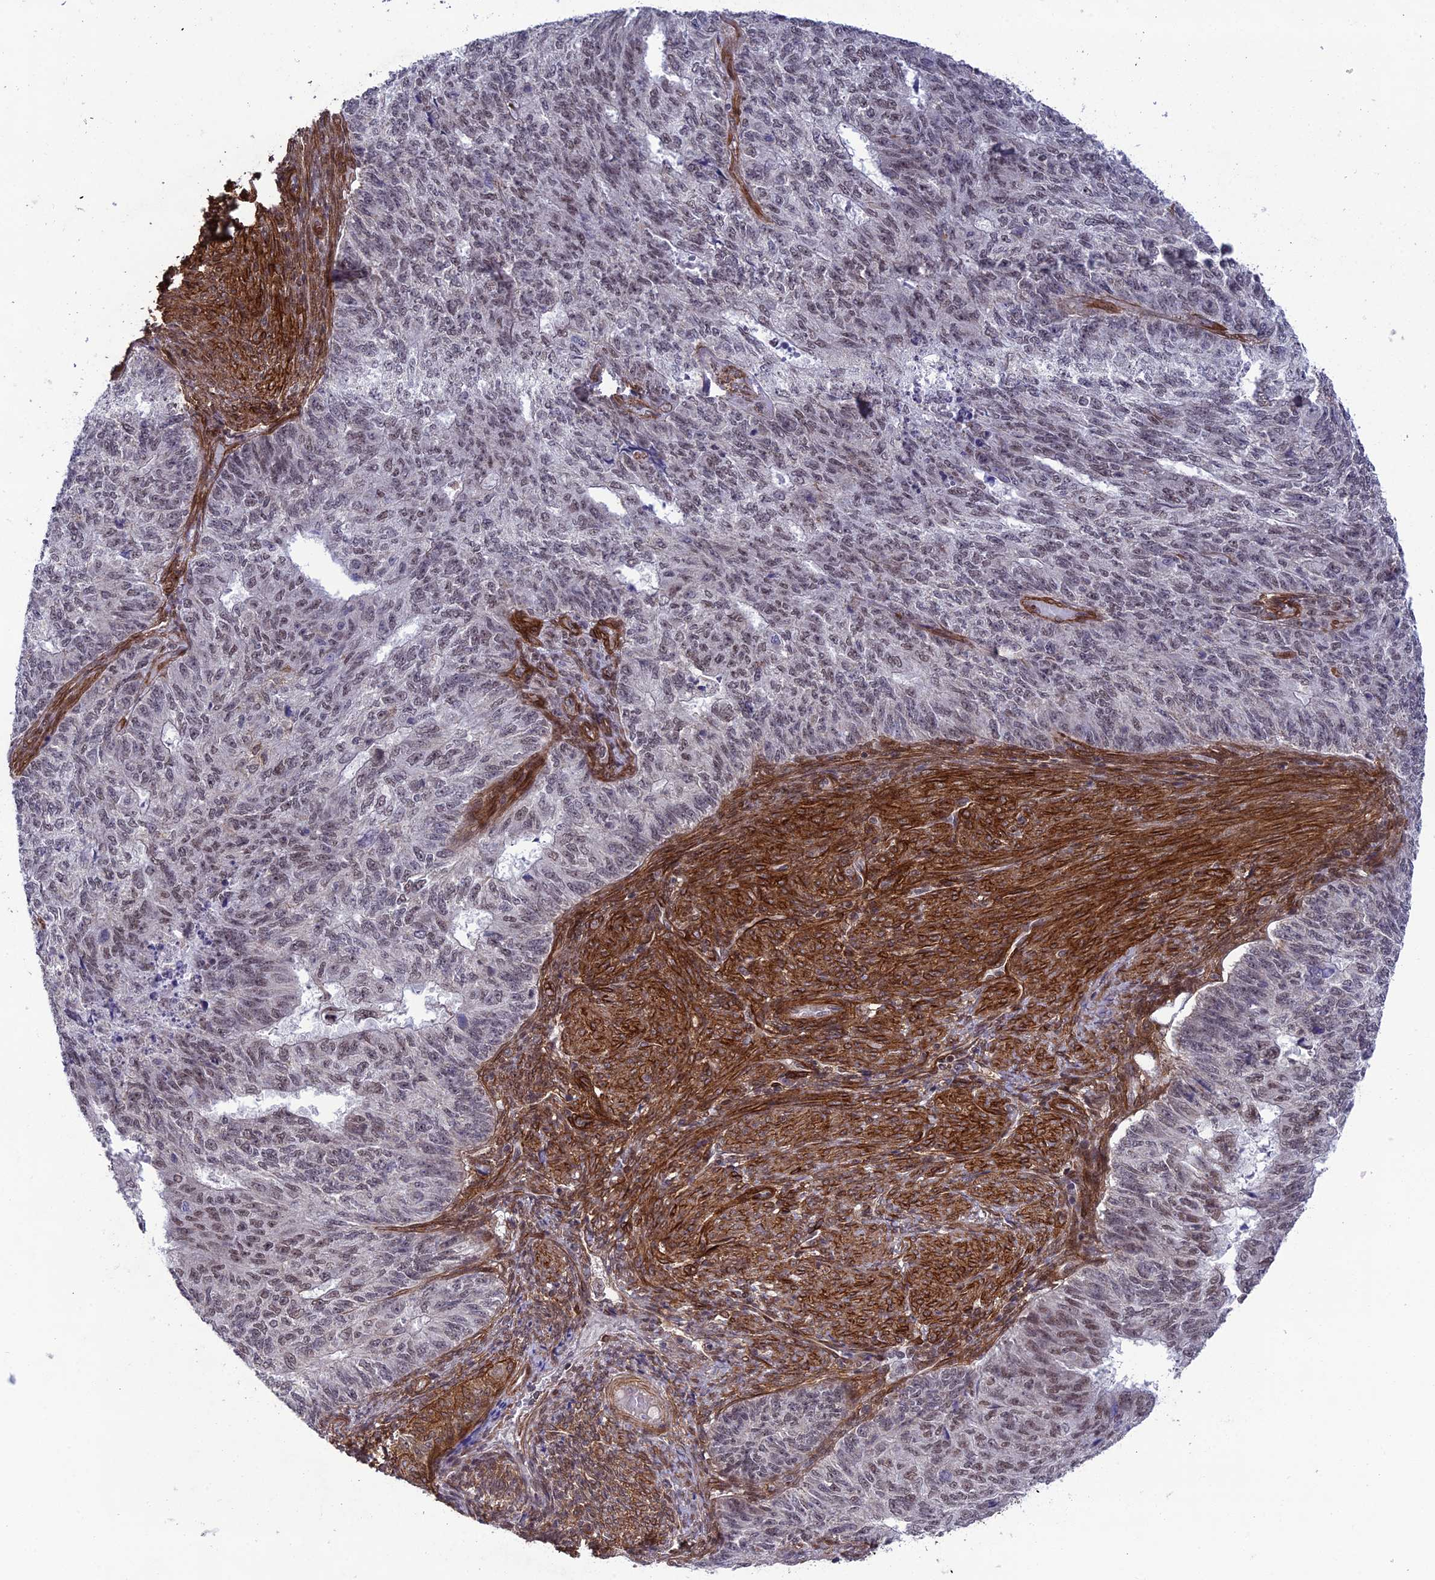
{"staining": {"intensity": "weak", "quantity": "25%-75%", "location": "nuclear"}, "tissue": "endometrial cancer", "cell_type": "Tumor cells", "image_type": "cancer", "snomed": [{"axis": "morphology", "description": "Adenocarcinoma, NOS"}, {"axis": "topography", "description": "Endometrium"}], "caption": "A histopathology image of human endometrial cancer stained for a protein demonstrates weak nuclear brown staining in tumor cells.", "gene": "TNS1", "patient": {"sex": "female", "age": 32}}